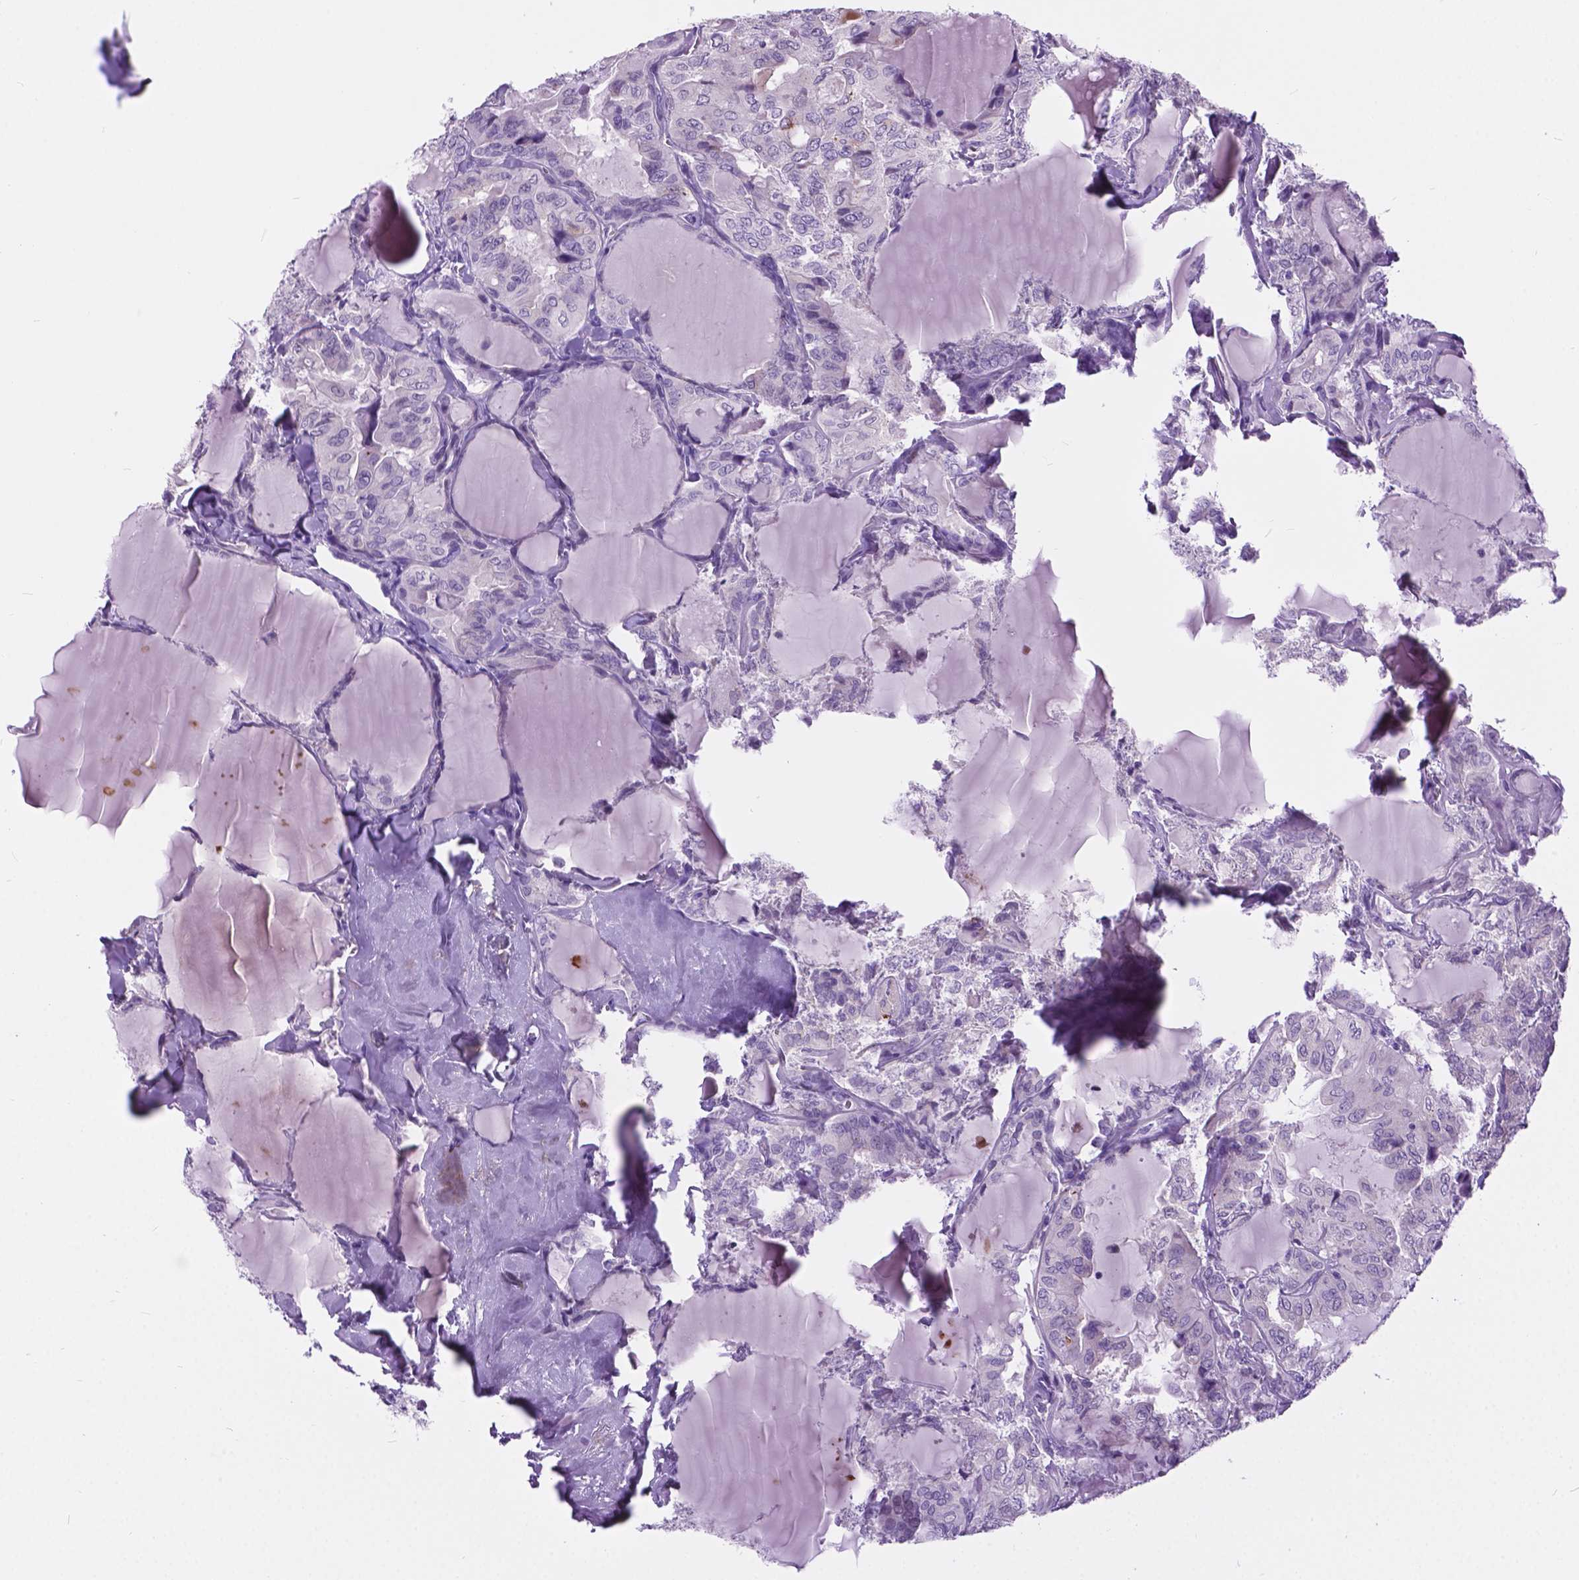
{"staining": {"intensity": "negative", "quantity": "none", "location": "none"}, "tissue": "thyroid cancer", "cell_type": "Tumor cells", "image_type": "cancer", "snomed": [{"axis": "morphology", "description": "Papillary adenocarcinoma, NOS"}, {"axis": "topography", "description": "Thyroid gland"}], "caption": "This is an immunohistochemistry (IHC) photomicrograph of human thyroid cancer (papillary adenocarcinoma). There is no expression in tumor cells.", "gene": "ARMS2", "patient": {"sex": "male", "age": 30}}